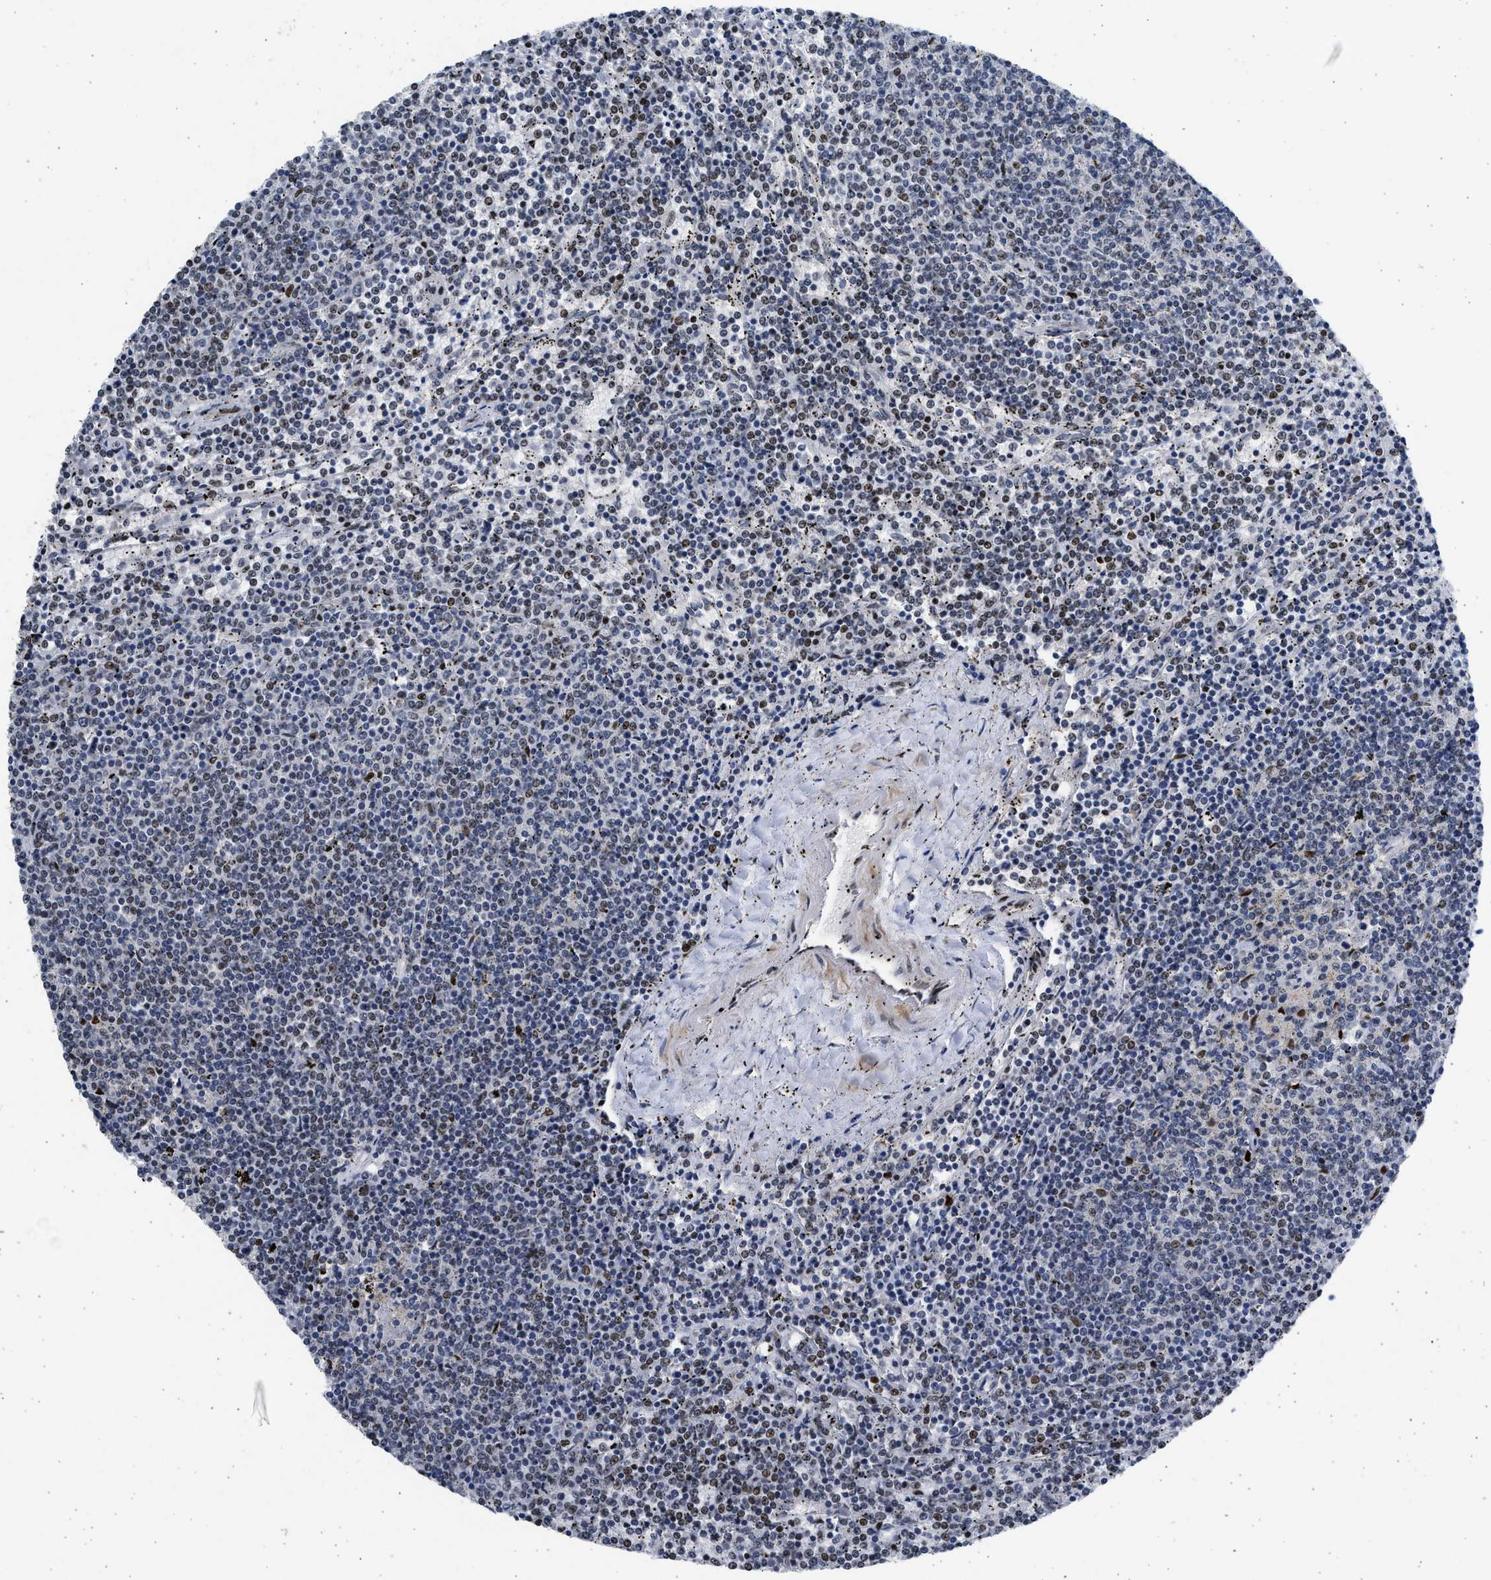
{"staining": {"intensity": "moderate", "quantity": "25%-75%", "location": "nuclear"}, "tissue": "lymphoma", "cell_type": "Tumor cells", "image_type": "cancer", "snomed": [{"axis": "morphology", "description": "Malignant lymphoma, non-Hodgkin's type, Low grade"}, {"axis": "topography", "description": "Spleen"}], "caption": "Moderate nuclear expression for a protein is present in approximately 25%-75% of tumor cells of low-grade malignant lymphoma, non-Hodgkin's type using IHC.", "gene": "HMGN3", "patient": {"sex": "female", "age": 50}}